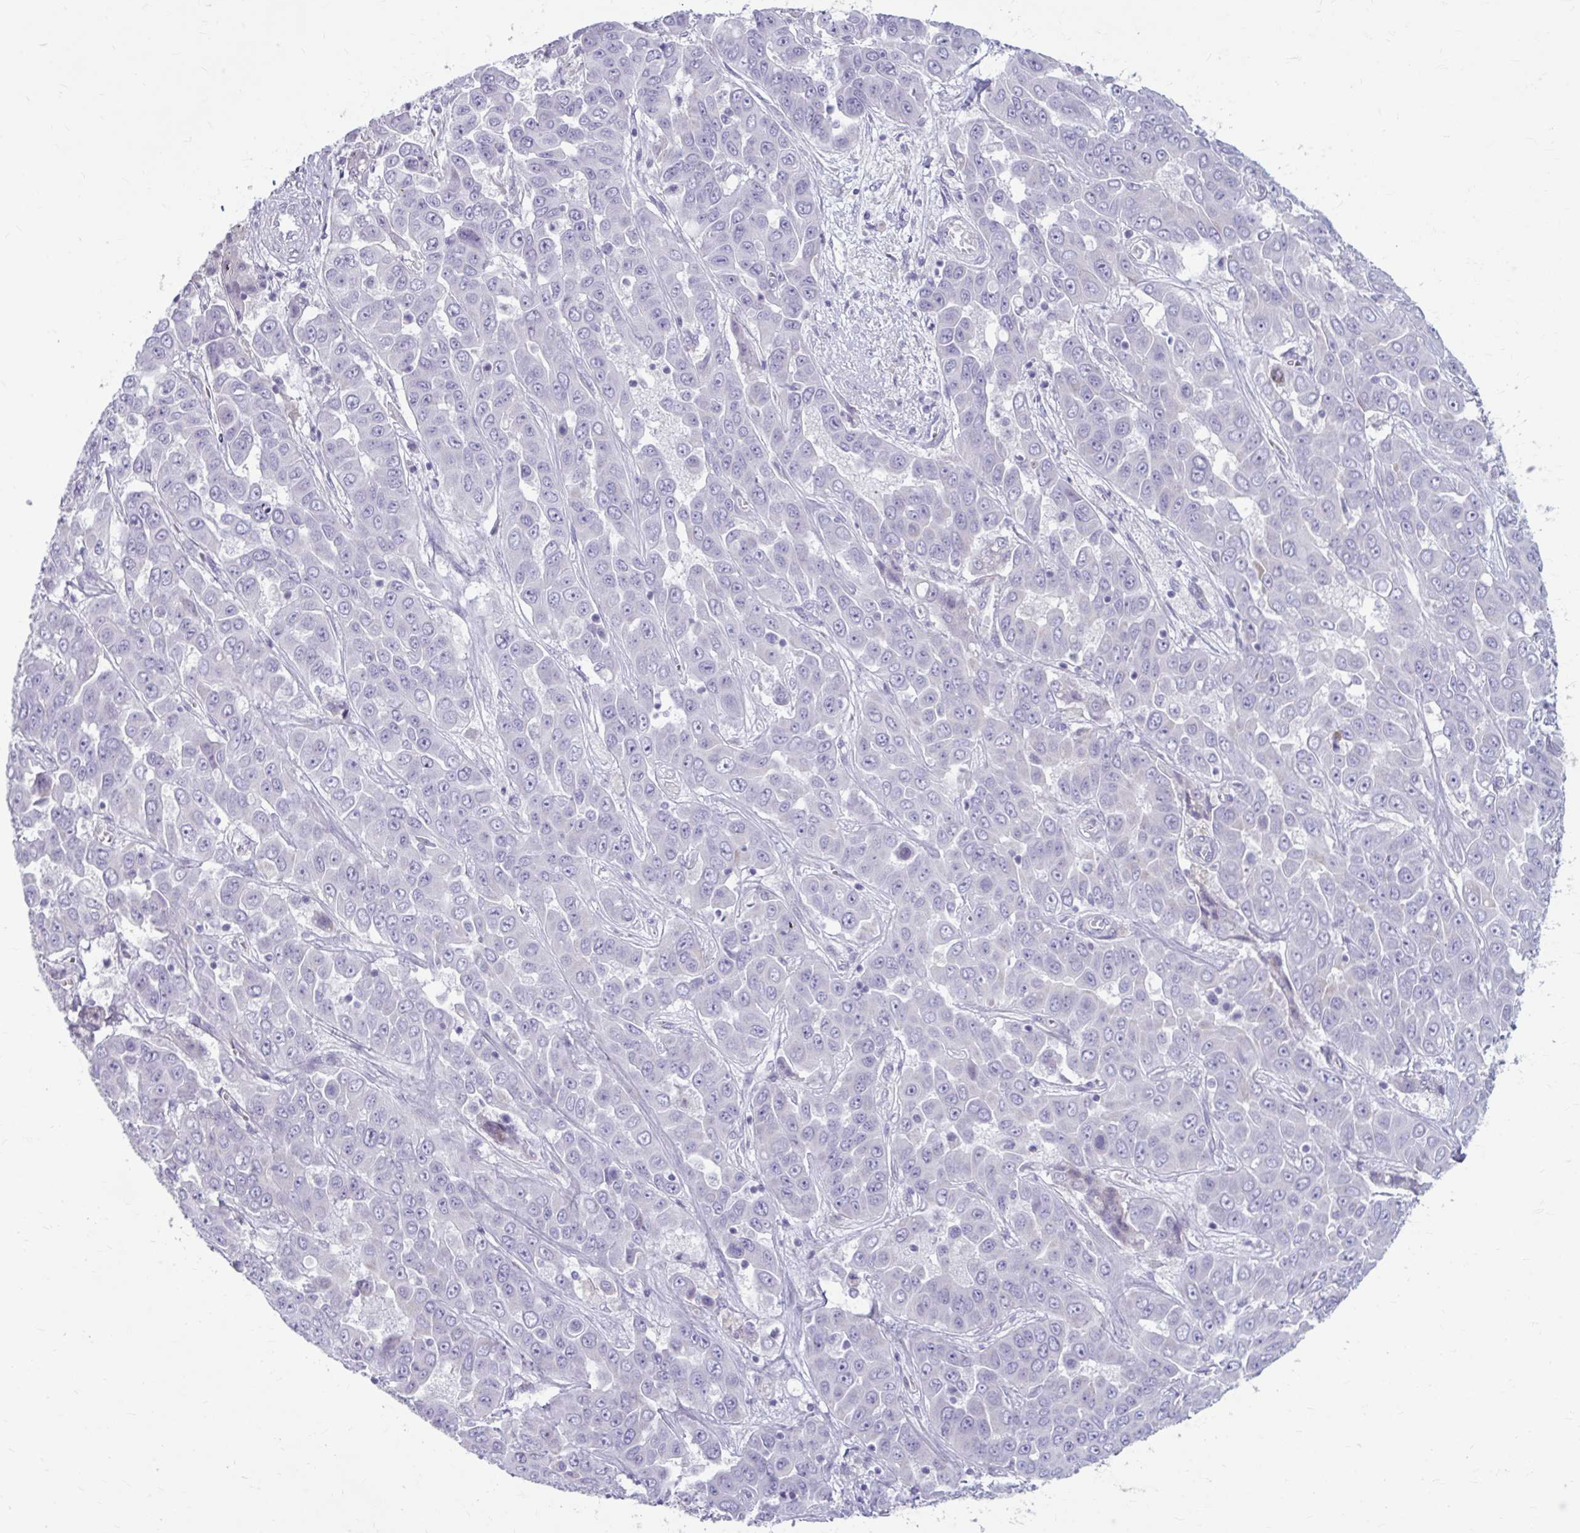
{"staining": {"intensity": "negative", "quantity": "none", "location": "none"}, "tissue": "liver cancer", "cell_type": "Tumor cells", "image_type": "cancer", "snomed": [{"axis": "morphology", "description": "Cholangiocarcinoma"}, {"axis": "topography", "description": "Liver"}], "caption": "Immunohistochemistry (IHC) photomicrograph of human cholangiocarcinoma (liver) stained for a protein (brown), which demonstrates no expression in tumor cells. (Stains: DAB (3,3'-diaminobenzidine) immunohistochemistry (IHC) with hematoxylin counter stain, Microscopy: brightfield microscopy at high magnification).", "gene": "MSMO1", "patient": {"sex": "female", "age": 52}}